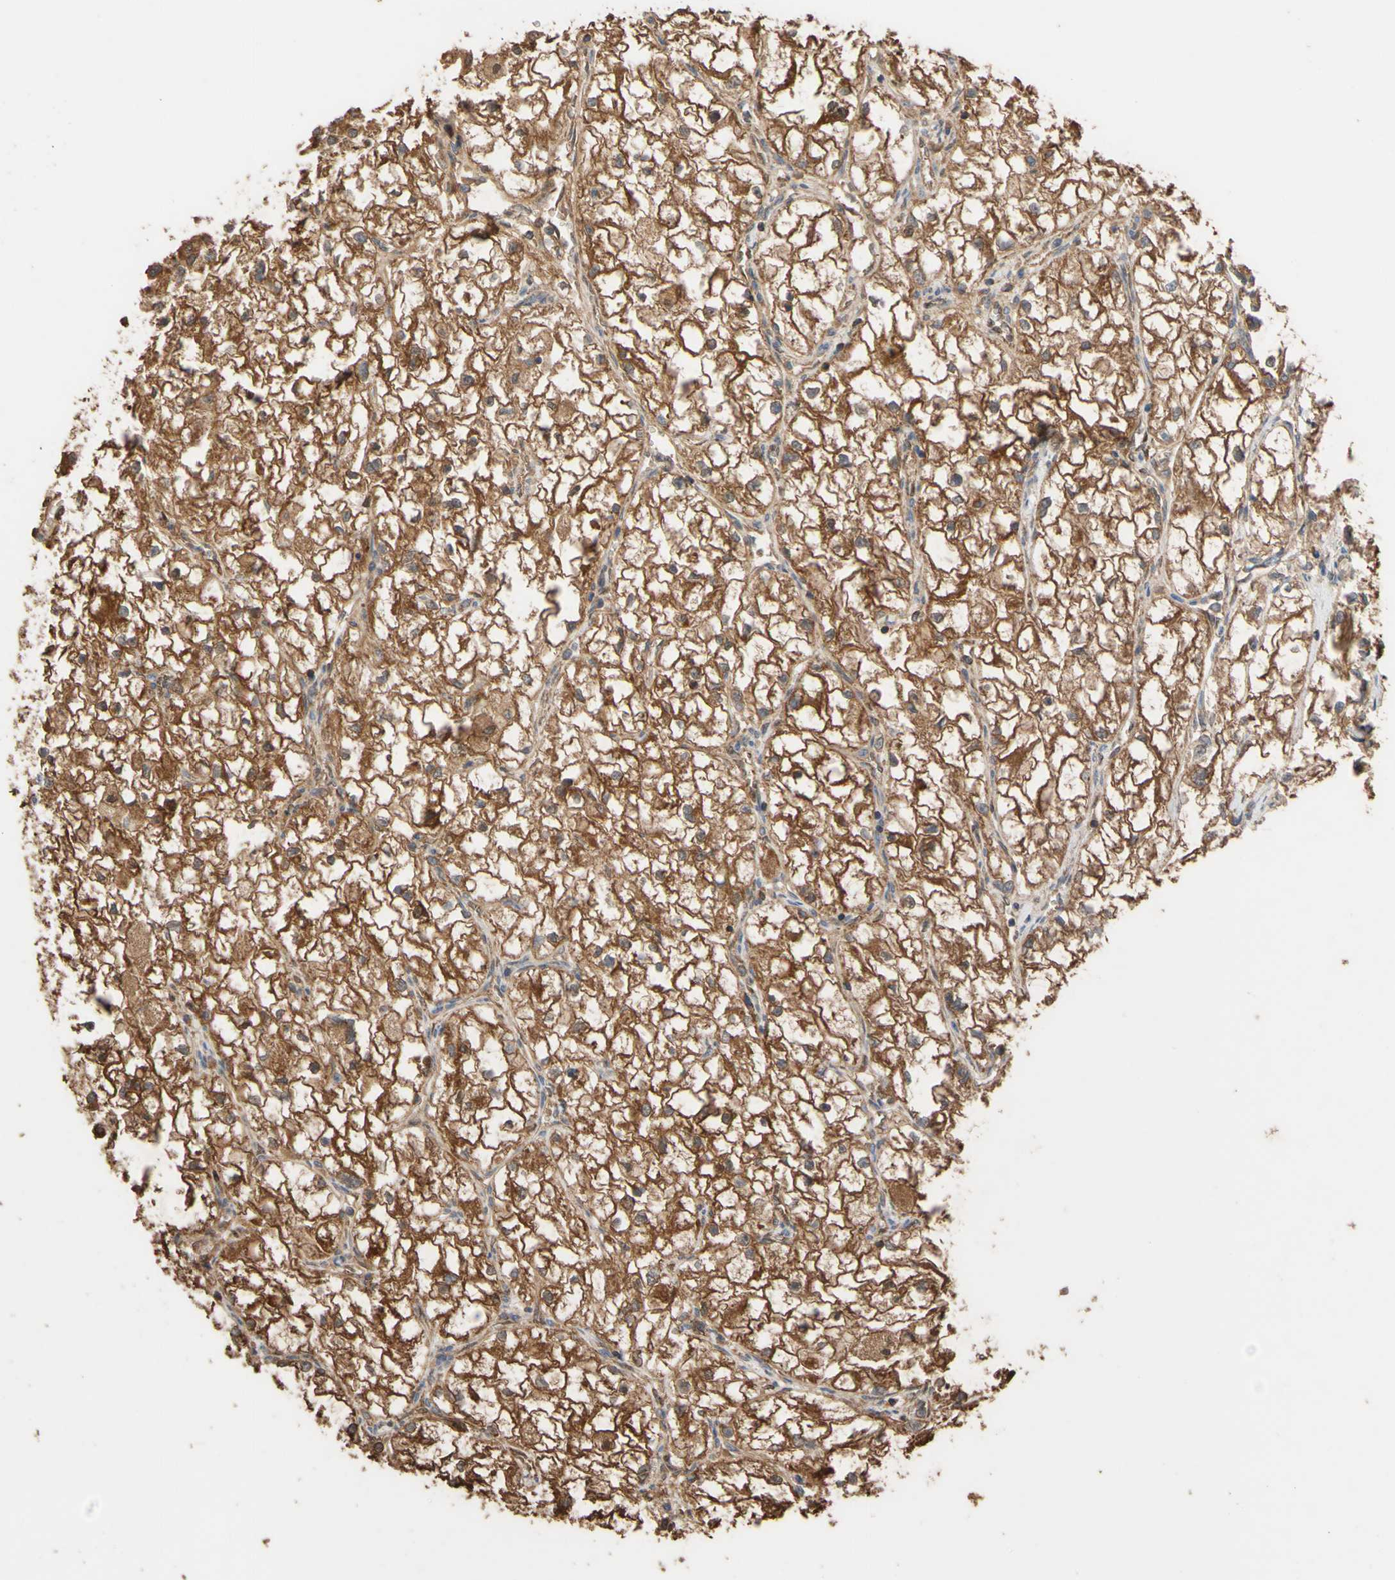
{"staining": {"intensity": "moderate", "quantity": ">75%", "location": "cytoplasmic/membranous"}, "tissue": "renal cancer", "cell_type": "Tumor cells", "image_type": "cancer", "snomed": [{"axis": "morphology", "description": "Adenocarcinoma, NOS"}, {"axis": "topography", "description": "Kidney"}], "caption": "A high-resolution micrograph shows immunohistochemistry staining of renal adenocarcinoma, which demonstrates moderate cytoplasmic/membranous staining in approximately >75% of tumor cells. Nuclei are stained in blue.", "gene": "ALDH9A1", "patient": {"sex": "female", "age": 70}}